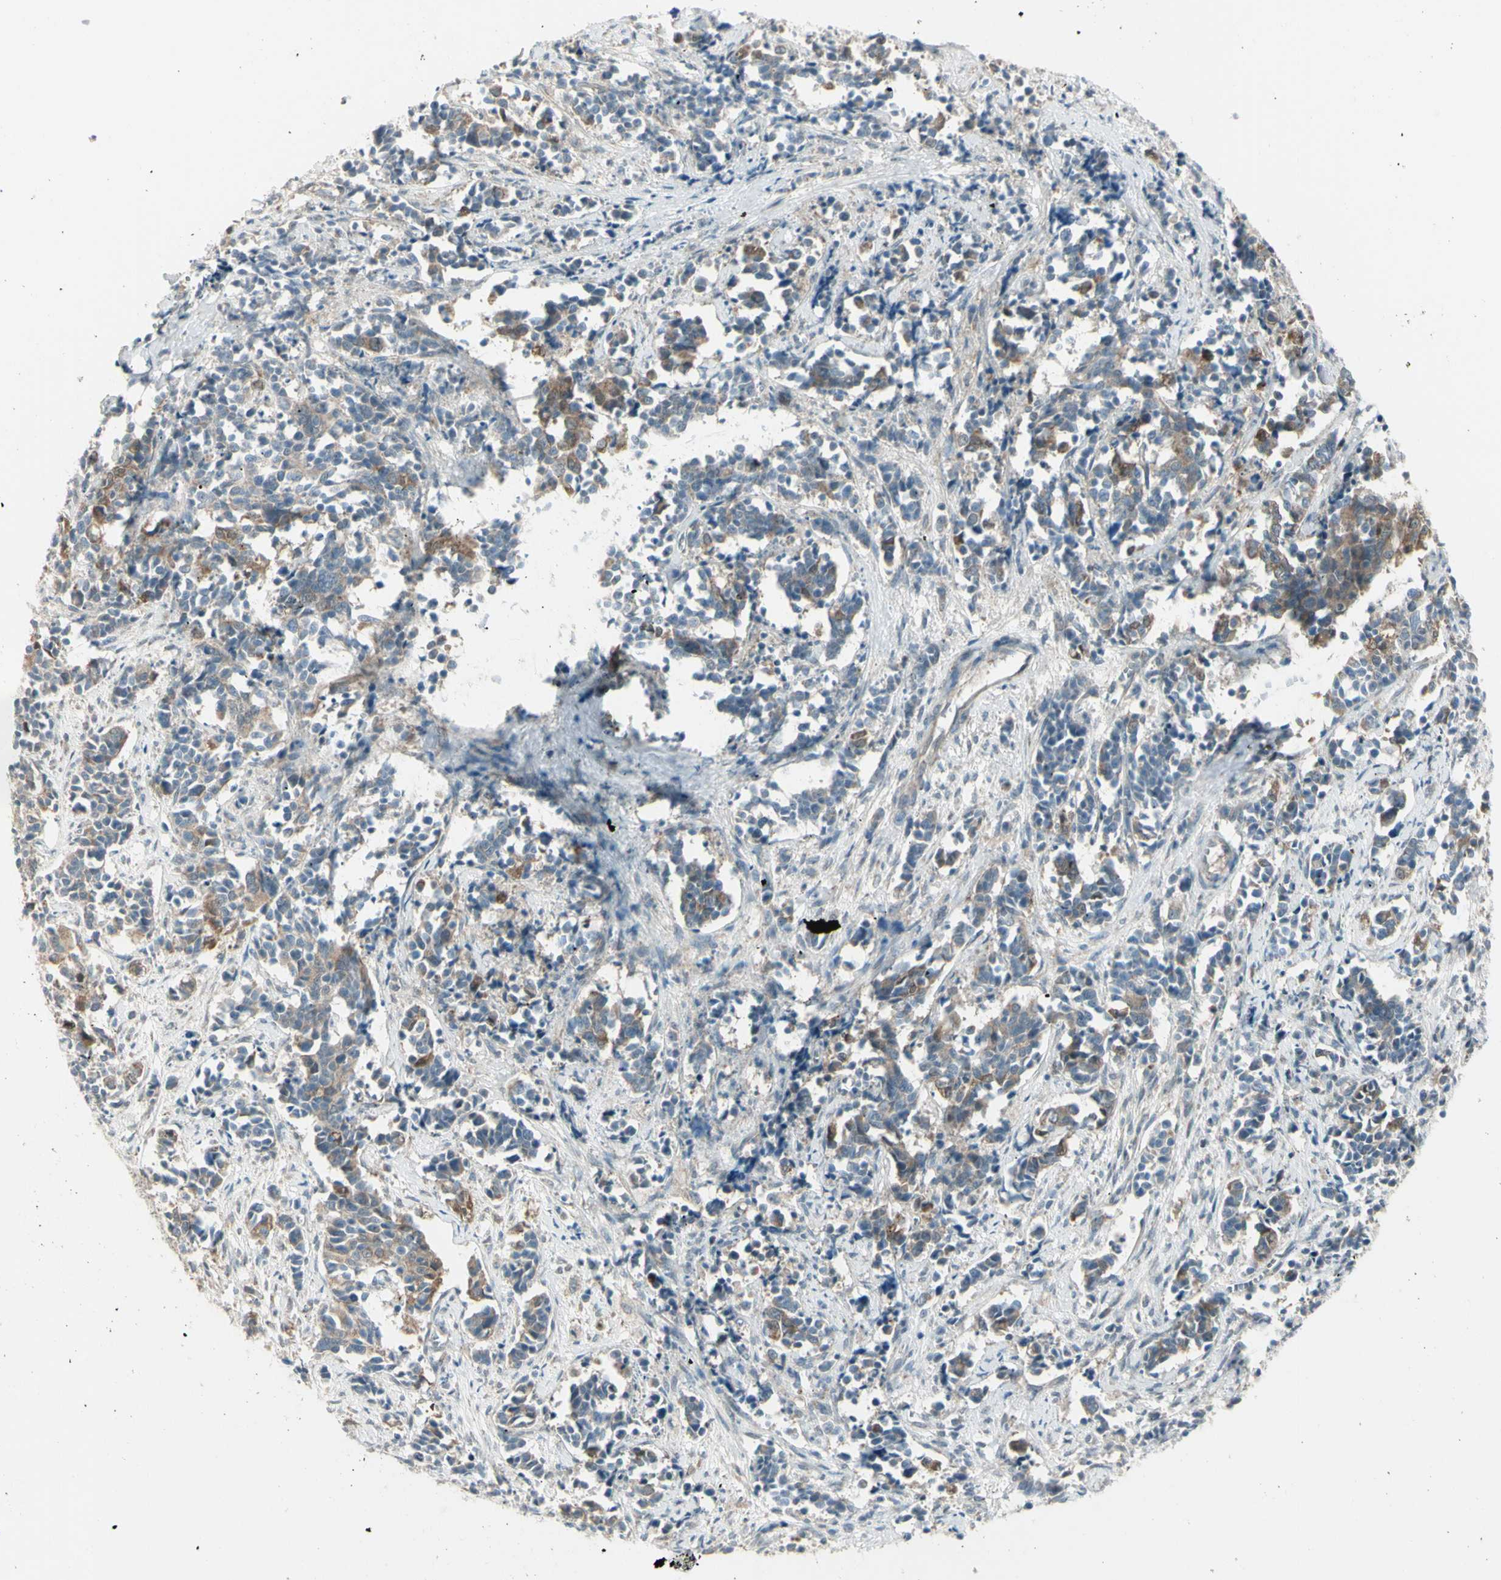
{"staining": {"intensity": "weak", "quantity": "25%-75%", "location": "cytoplasmic/membranous"}, "tissue": "cervical cancer", "cell_type": "Tumor cells", "image_type": "cancer", "snomed": [{"axis": "morphology", "description": "Normal tissue, NOS"}, {"axis": "morphology", "description": "Squamous cell carcinoma, NOS"}, {"axis": "topography", "description": "Cervix"}], "caption": "There is low levels of weak cytoplasmic/membranous staining in tumor cells of cervical cancer, as demonstrated by immunohistochemical staining (brown color).", "gene": "NAXD", "patient": {"sex": "female", "age": 35}}